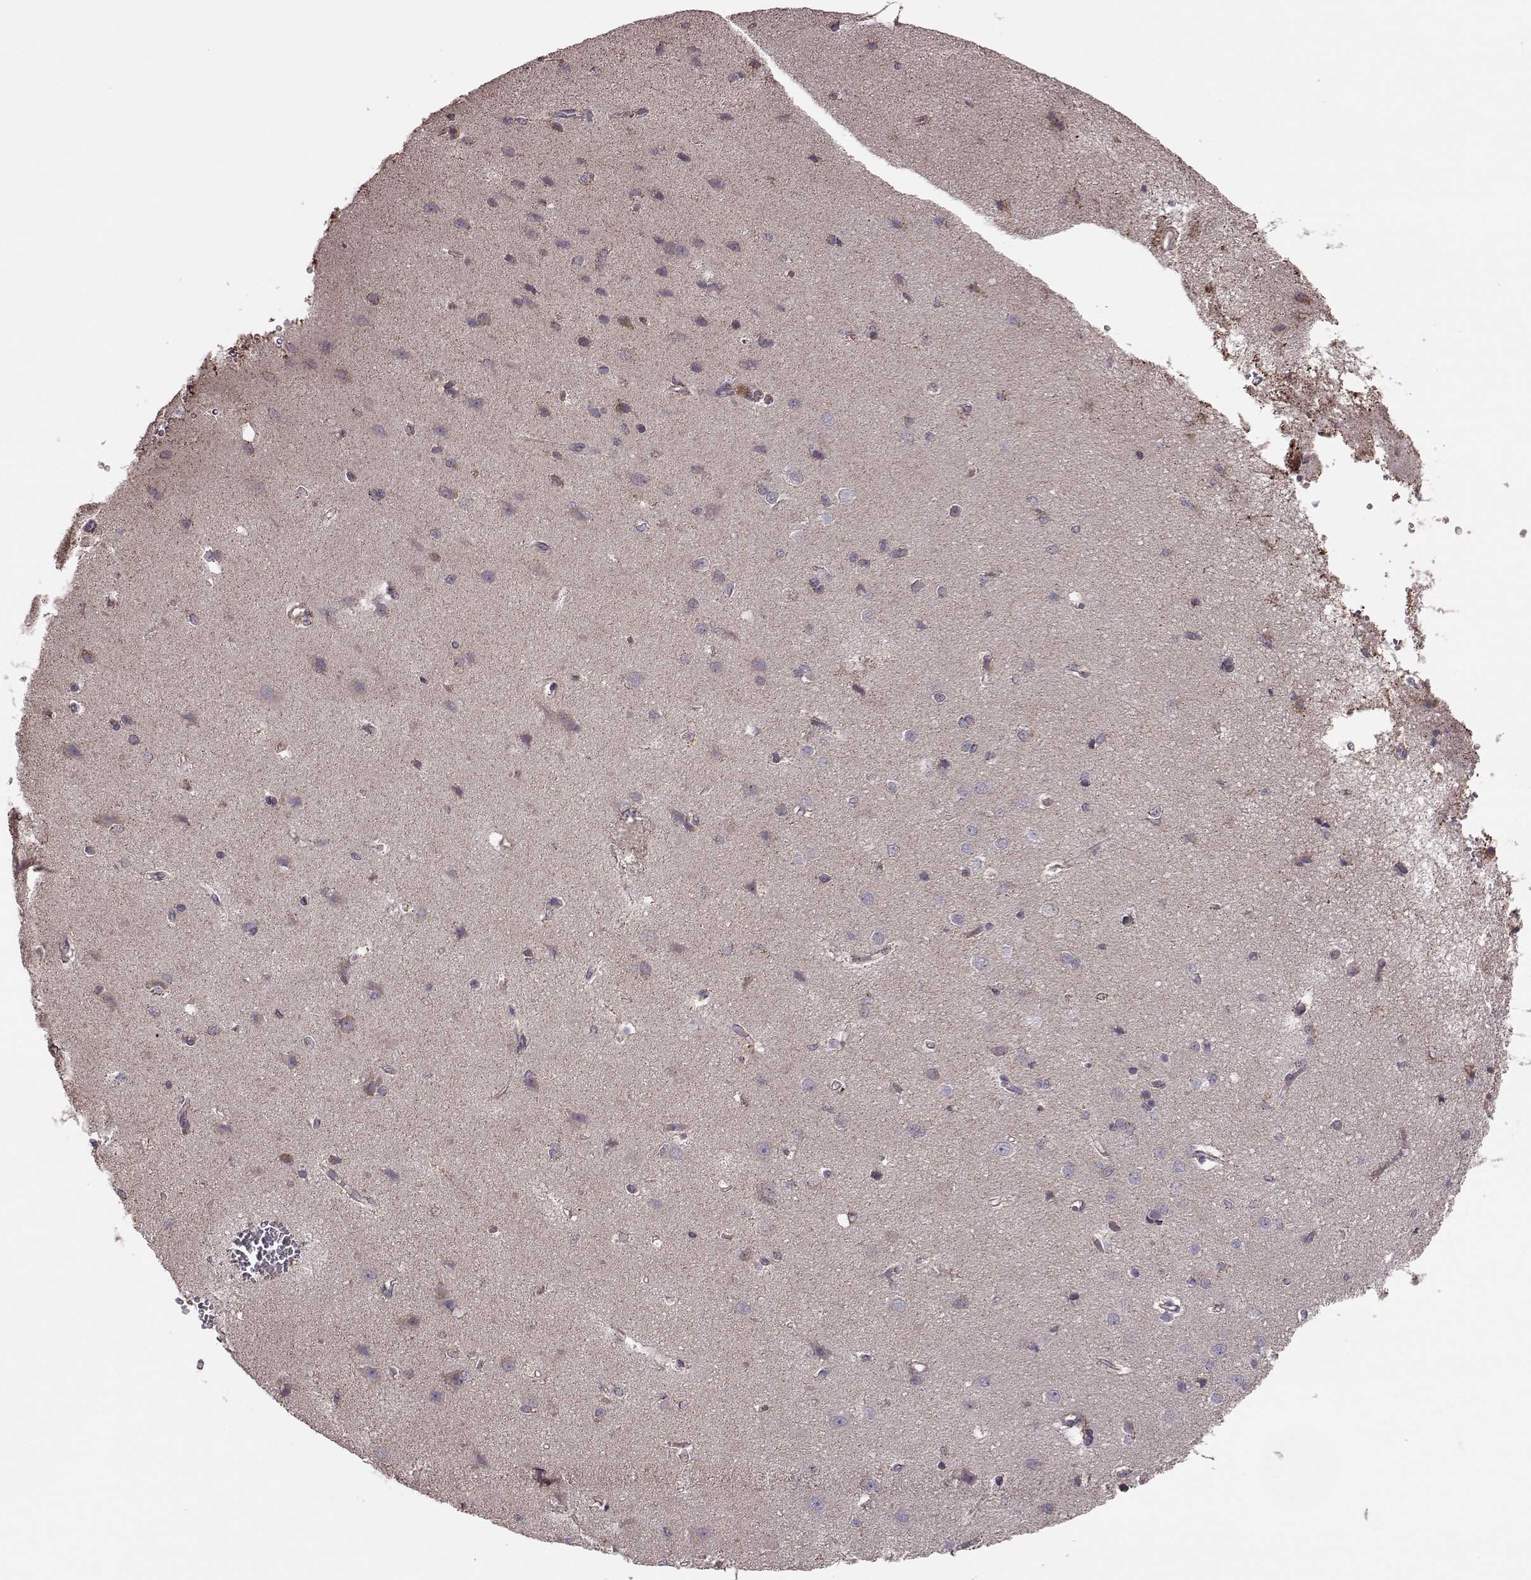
{"staining": {"intensity": "negative", "quantity": "none", "location": "none"}, "tissue": "cerebral cortex", "cell_type": "Endothelial cells", "image_type": "normal", "snomed": [{"axis": "morphology", "description": "Normal tissue, NOS"}, {"axis": "topography", "description": "Cerebral cortex"}], "caption": "High power microscopy photomicrograph of an immunohistochemistry histopathology image of benign cerebral cortex, revealing no significant expression in endothelial cells. Nuclei are stained in blue.", "gene": "PUDP", "patient": {"sex": "male", "age": 37}}